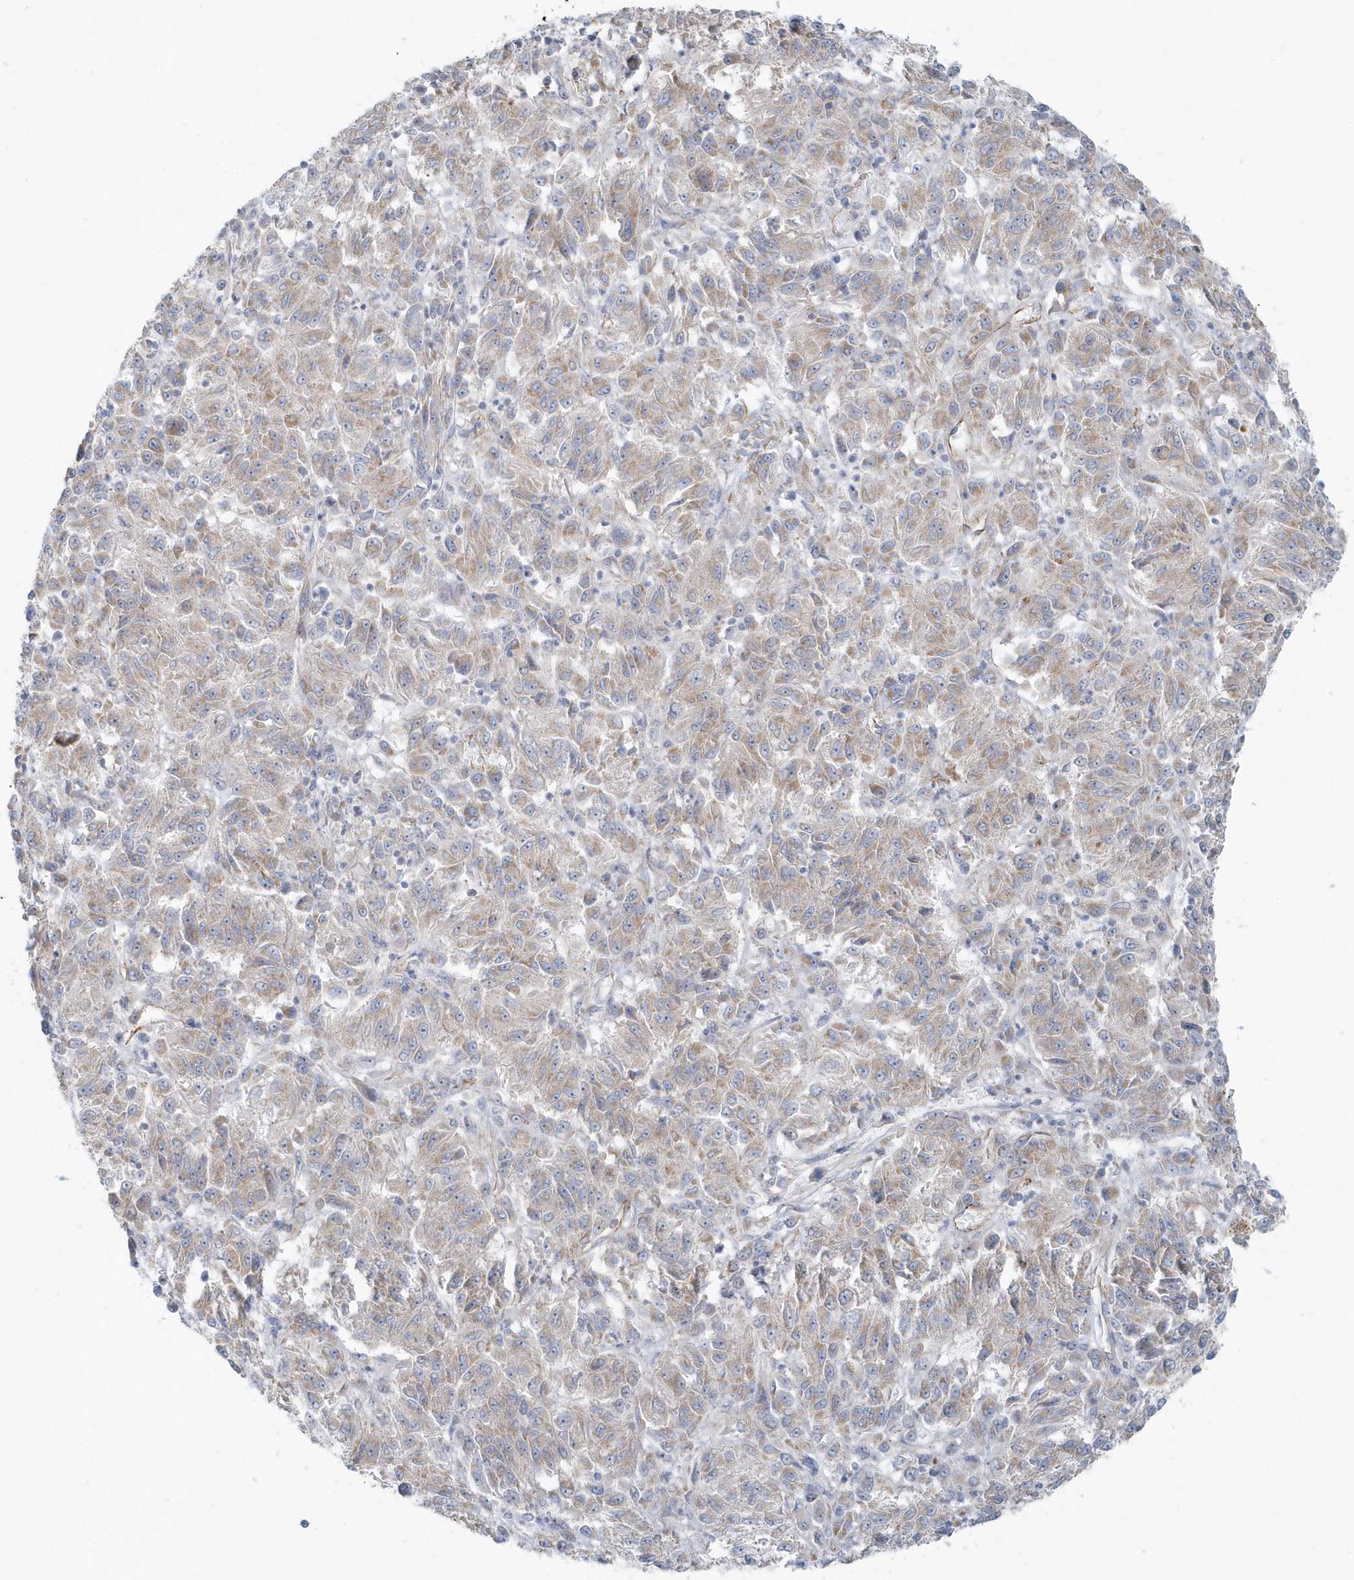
{"staining": {"intensity": "weak", "quantity": ">75%", "location": "cytoplasmic/membranous"}, "tissue": "melanoma", "cell_type": "Tumor cells", "image_type": "cancer", "snomed": [{"axis": "morphology", "description": "Malignant melanoma, Metastatic site"}, {"axis": "topography", "description": "Lung"}], "caption": "Weak cytoplasmic/membranous staining is present in about >75% of tumor cells in malignant melanoma (metastatic site).", "gene": "GPR152", "patient": {"sex": "male", "age": 64}}